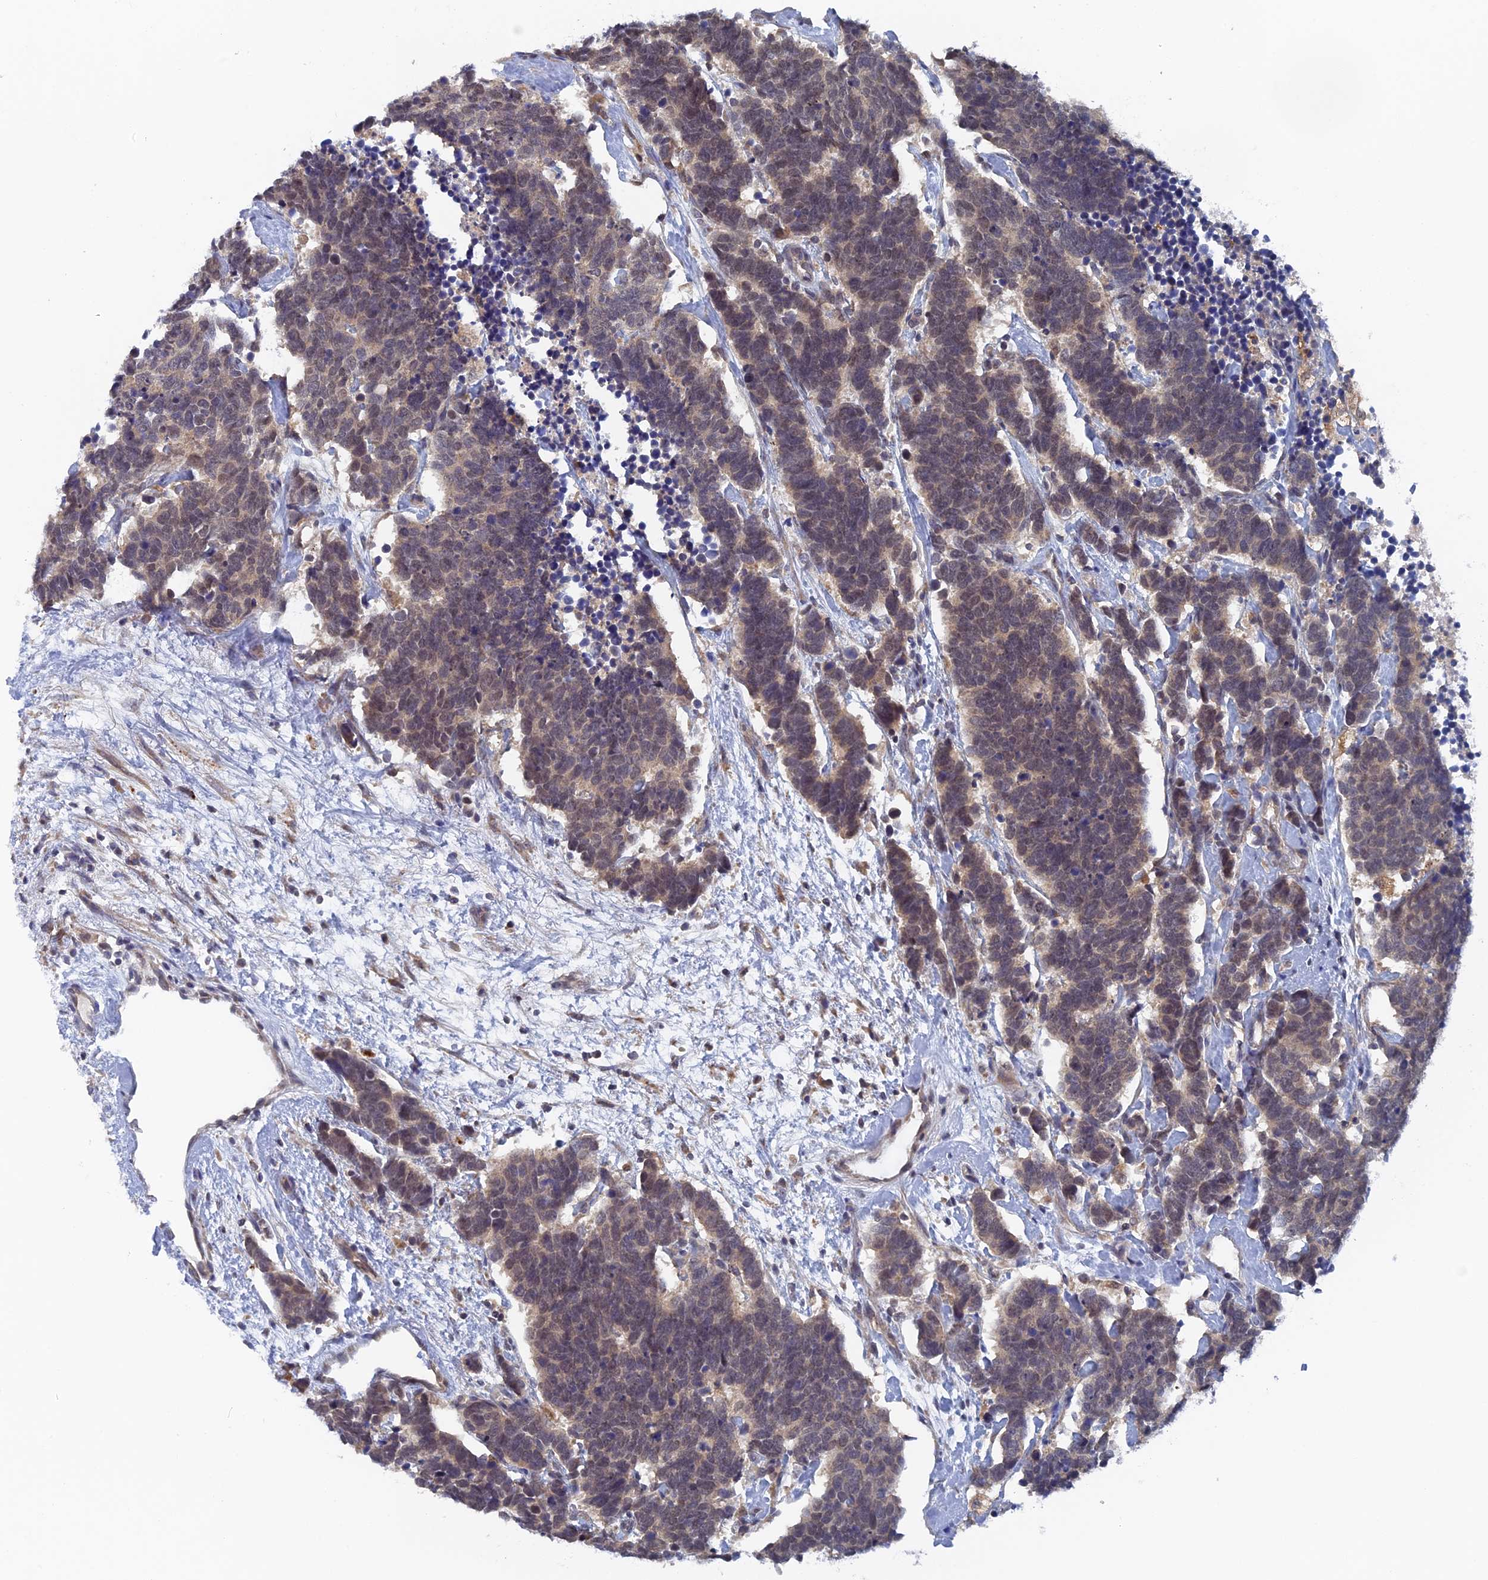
{"staining": {"intensity": "weak", "quantity": "<25%", "location": "cytoplasmic/membranous,nuclear"}, "tissue": "carcinoid", "cell_type": "Tumor cells", "image_type": "cancer", "snomed": [{"axis": "morphology", "description": "Carcinoma, NOS"}, {"axis": "morphology", "description": "Carcinoid, malignant, NOS"}, {"axis": "topography", "description": "Urinary bladder"}], "caption": "Photomicrograph shows no significant protein staining in tumor cells of carcinoid (malignant).", "gene": "MIGA2", "patient": {"sex": "male", "age": 57}}